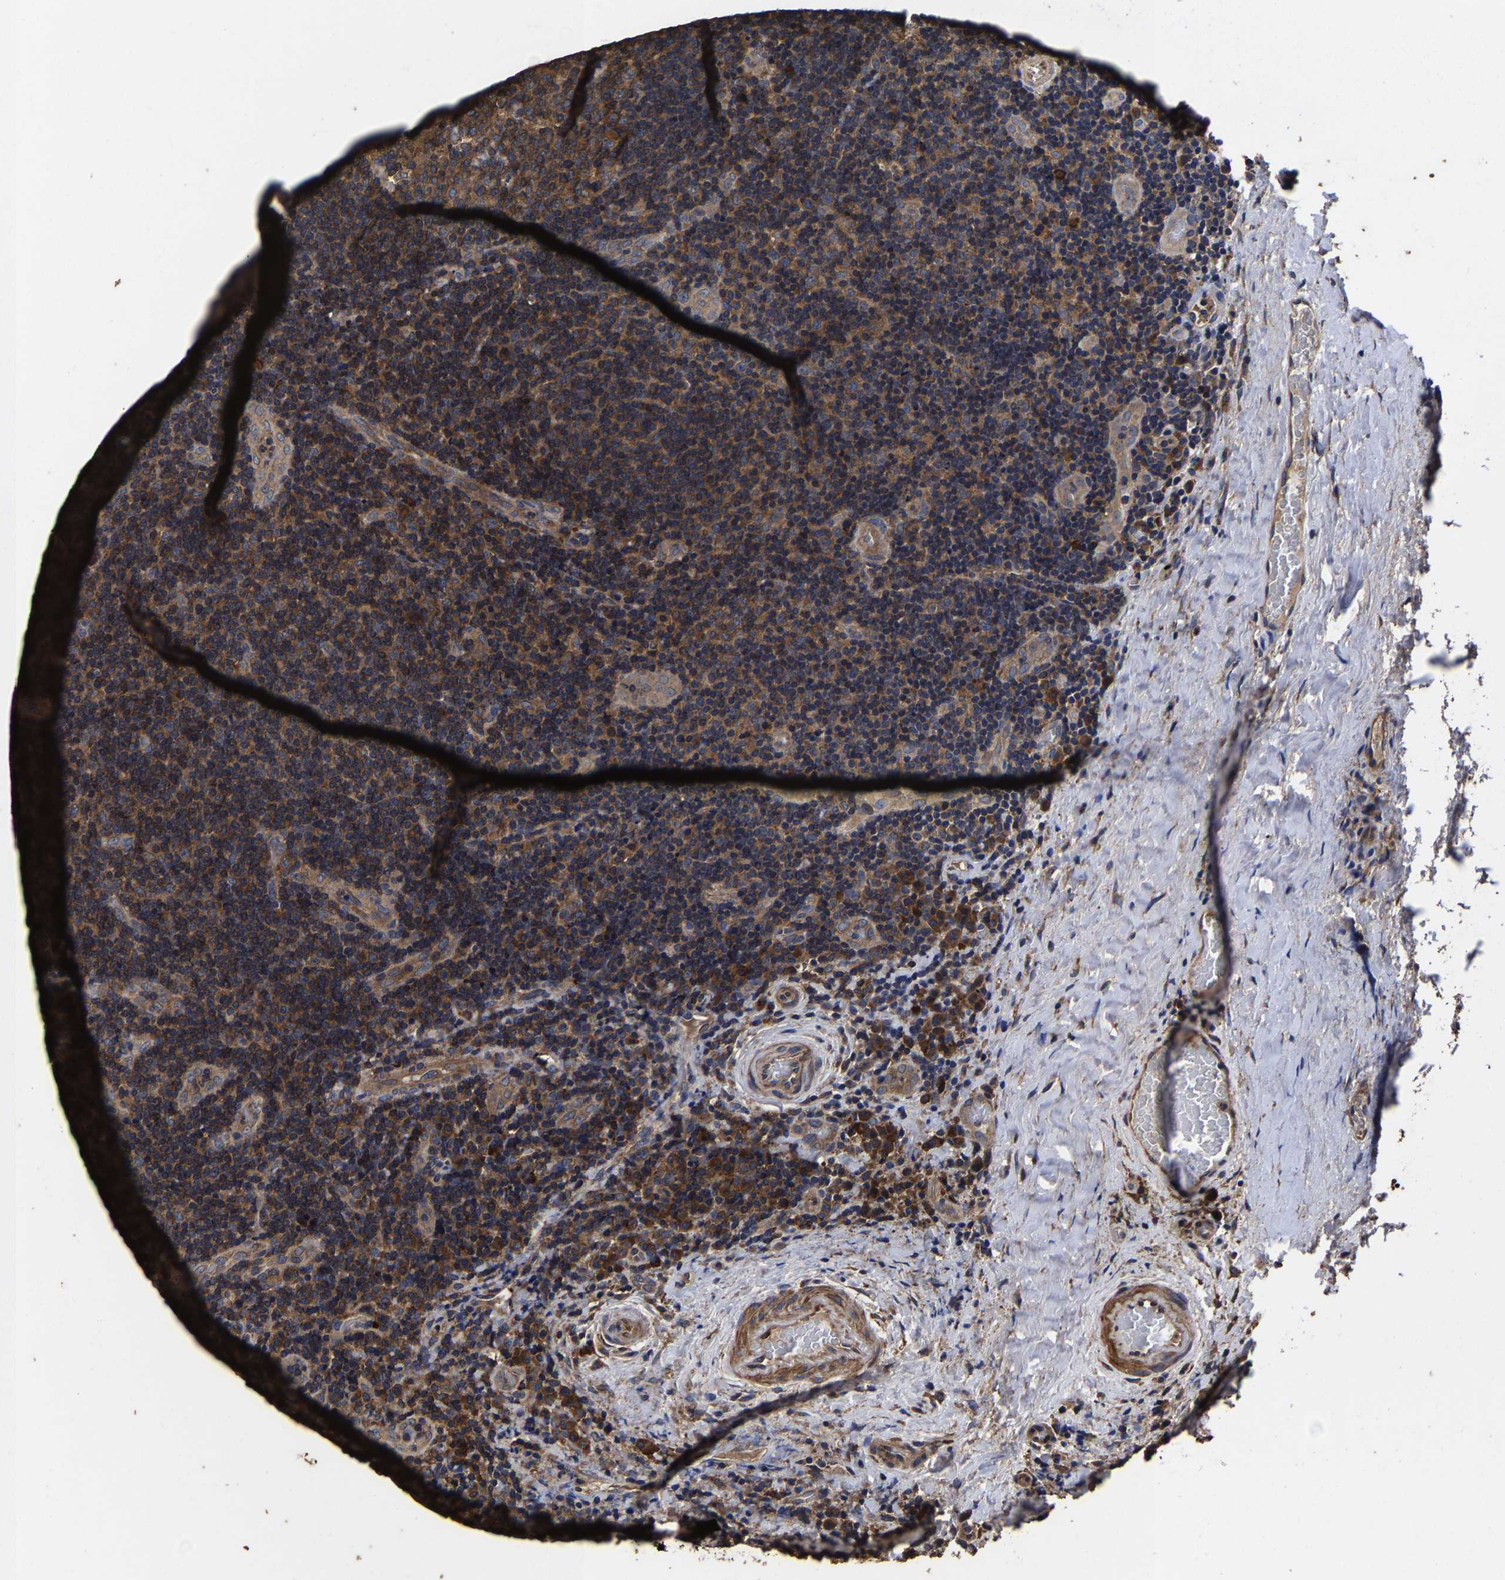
{"staining": {"intensity": "moderate", "quantity": ">75%", "location": "cytoplasmic/membranous"}, "tissue": "lymphoma", "cell_type": "Tumor cells", "image_type": "cancer", "snomed": [{"axis": "morphology", "description": "Malignant lymphoma, non-Hodgkin's type, High grade"}, {"axis": "topography", "description": "Tonsil"}], "caption": "High-grade malignant lymphoma, non-Hodgkin's type tissue shows moderate cytoplasmic/membranous staining in about >75% of tumor cells, visualized by immunohistochemistry. (Brightfield microscopy of DAB IHC at high magnification).", "gene": "ITCH", "patient": {"sex": "female", "age": 36}}